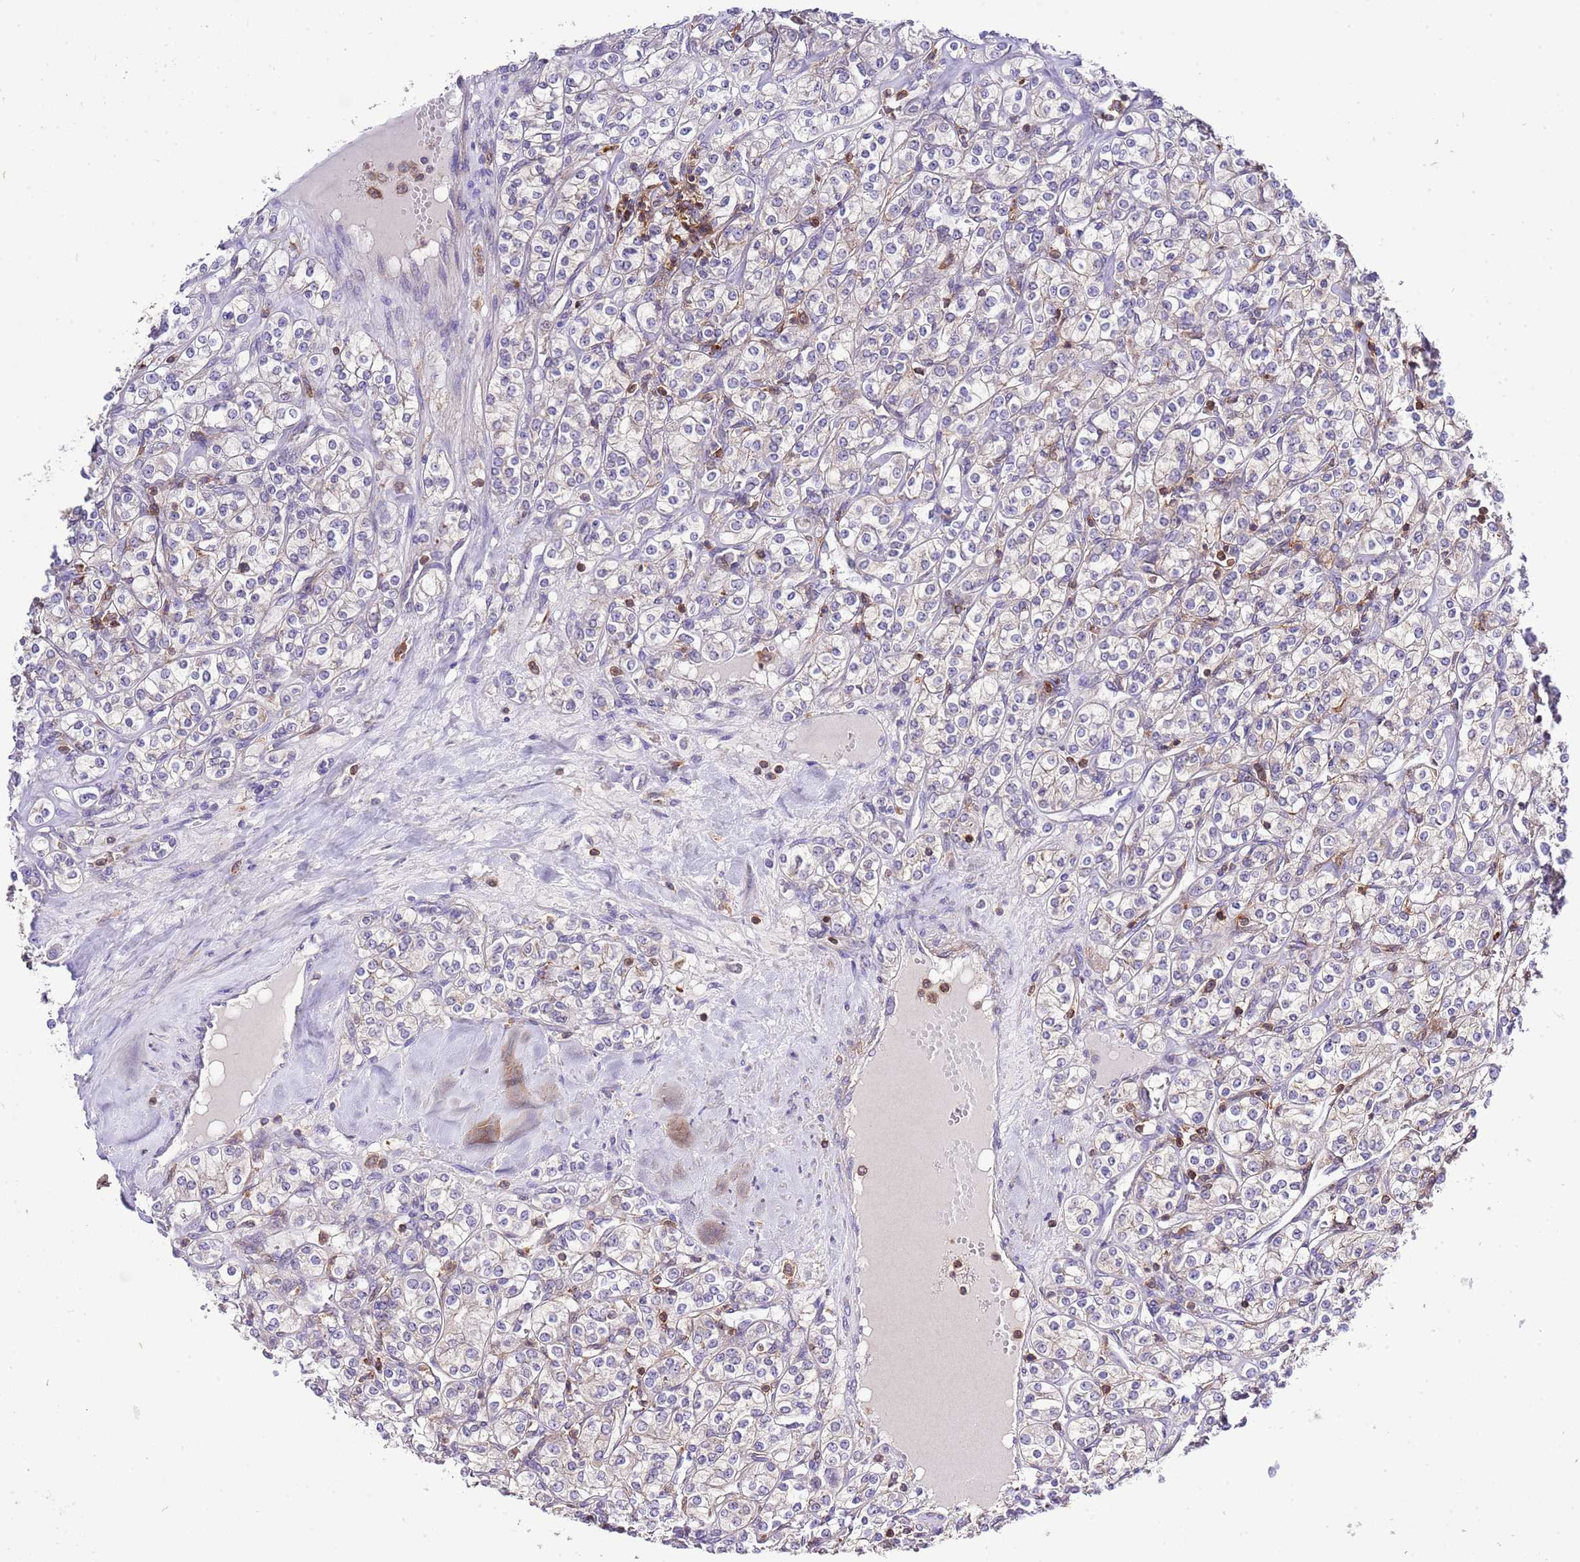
{"staining": {"intensity": "negative", "quantity": "none", "location": "none"}, "tissue": "renal cancer", "cell_type": "Tumor cells", "image_type": "cancer", "snomed": [{"axis": "morphology", "description": "Adenocarcinoma, NOS"}, {"axis": "topography", "description": "Kidney"}], "caption": "Immunohistochemistry of renal adenocarcinoma exhibits no expression in tumor cells.", "gene": "EFHD1", "patient": {"sex": "male", "age": 77}}